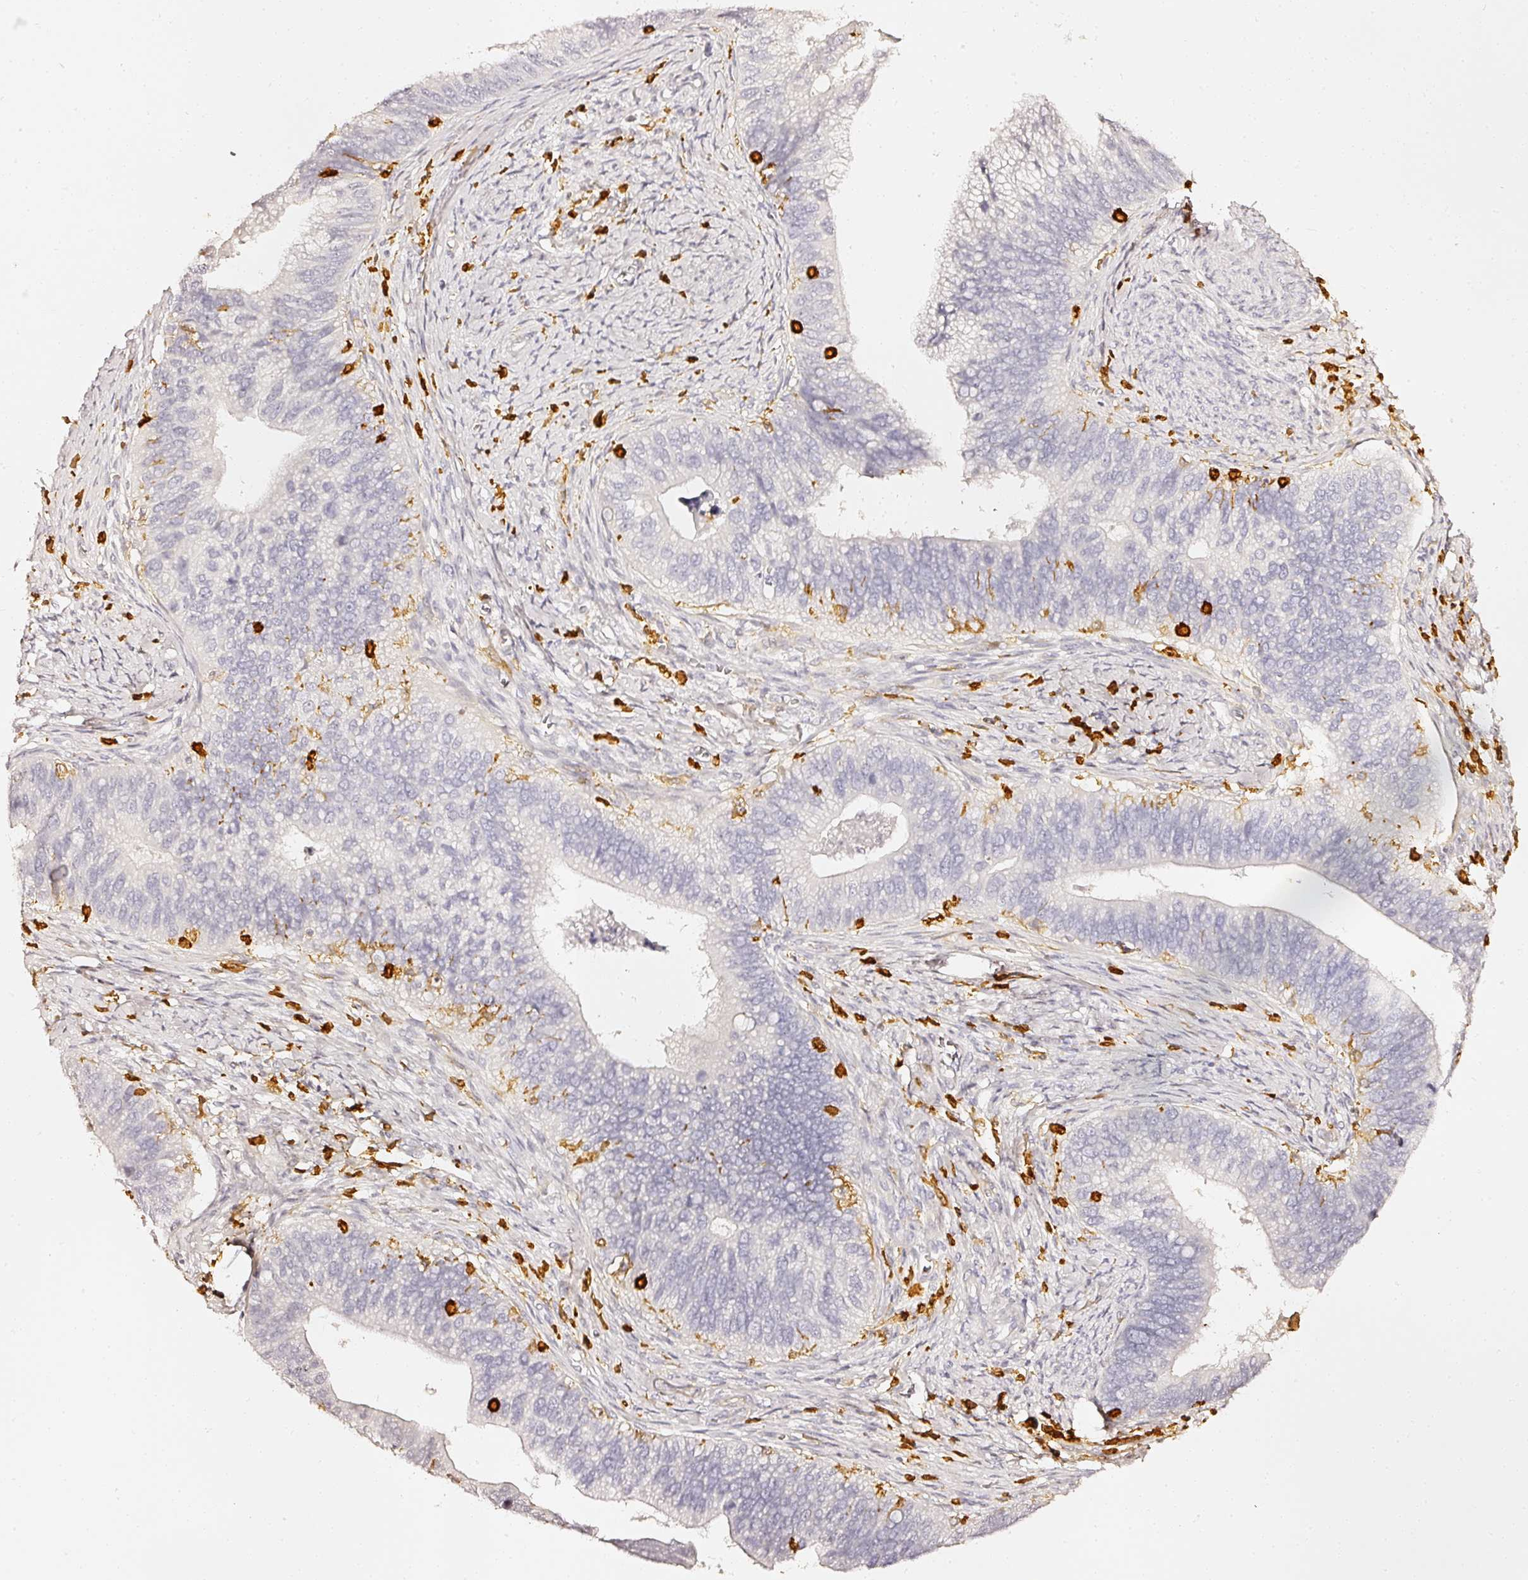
{"staining": {"intensity": "negative", "quantity": "none", "location": "none"}, "tissue": "cervical cancer", "cell_type": "Tumor cells", "image_type": "cancer", "snomed": [{"axis": "morphology", "description": "Adenocarcinoma, NOS"}, {"axis": "topography", "description": "Cervix"}], "caption": "The histopathology image reveals no staining of tumor cells in cervical cancer.", "gene": "EVL", "patient": {"sex": "female", "age": 42}}